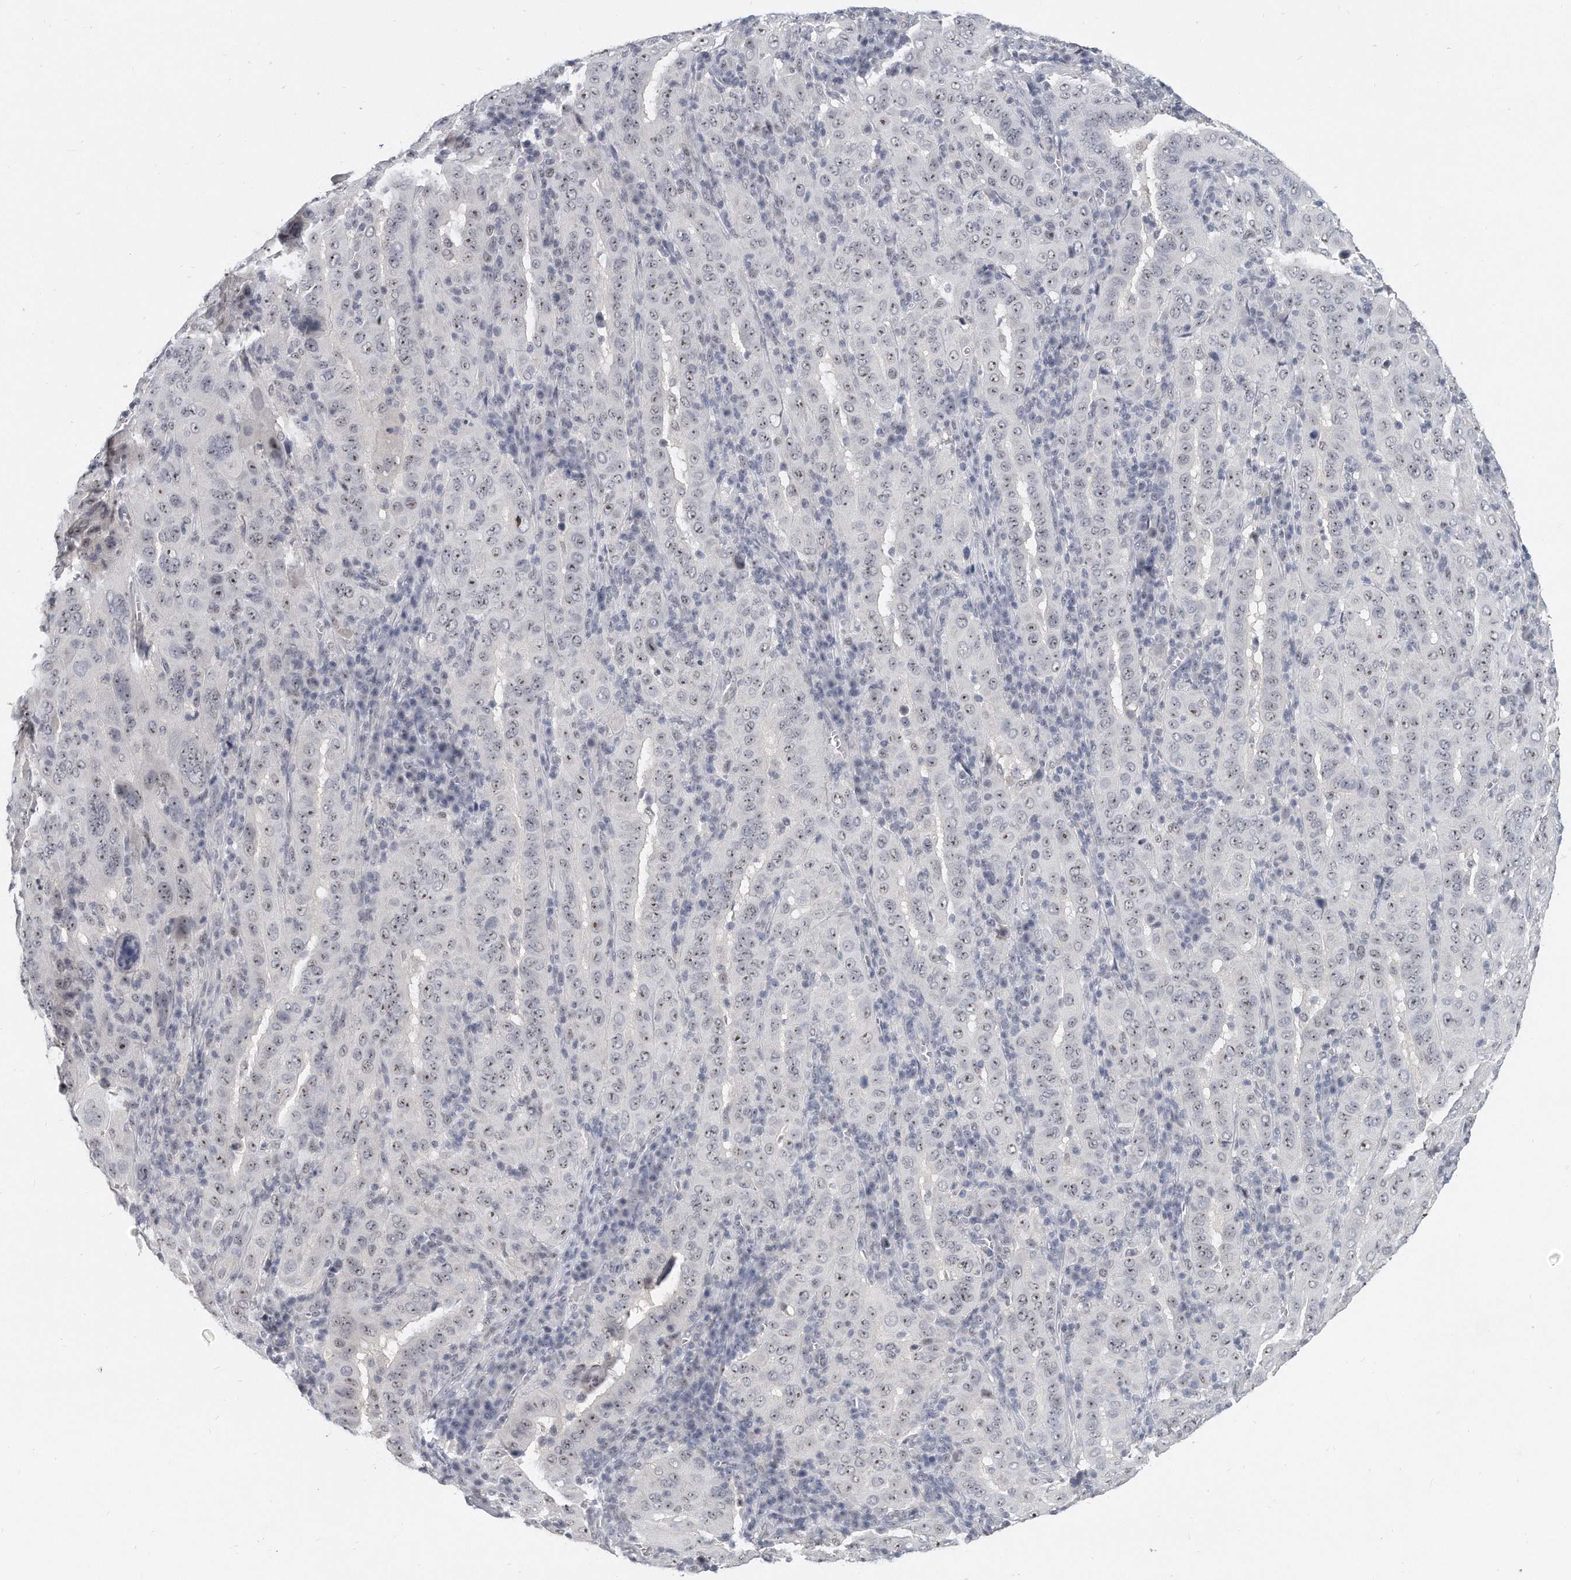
{"staining": {"intensity": "moderate", "quantity": ">75%", "location": "nuclear"}, "tissue": "pancreatic cancer", "cell_type": "Tumor cells", "image_type": "cancer", "snomed": [{"axis": "morphology", "description": "Adenocarcinoma, NOS"}, {"axis": "topography", "description": "Pancreas"}], "caption": "Immunohistochemical staining of adenocarcinoma (pancreatic) reveals moderate nuclear protein expression in about >75% of tumor cells. The protein is stained brown, and the nuclei are stained in blue (DAB (3,3'-diaminobenzidine) IHC with brightfield microscopy, high magnification).", "gene": "TFCP2L1", "patient": {"sex": "male", "age": 63}}